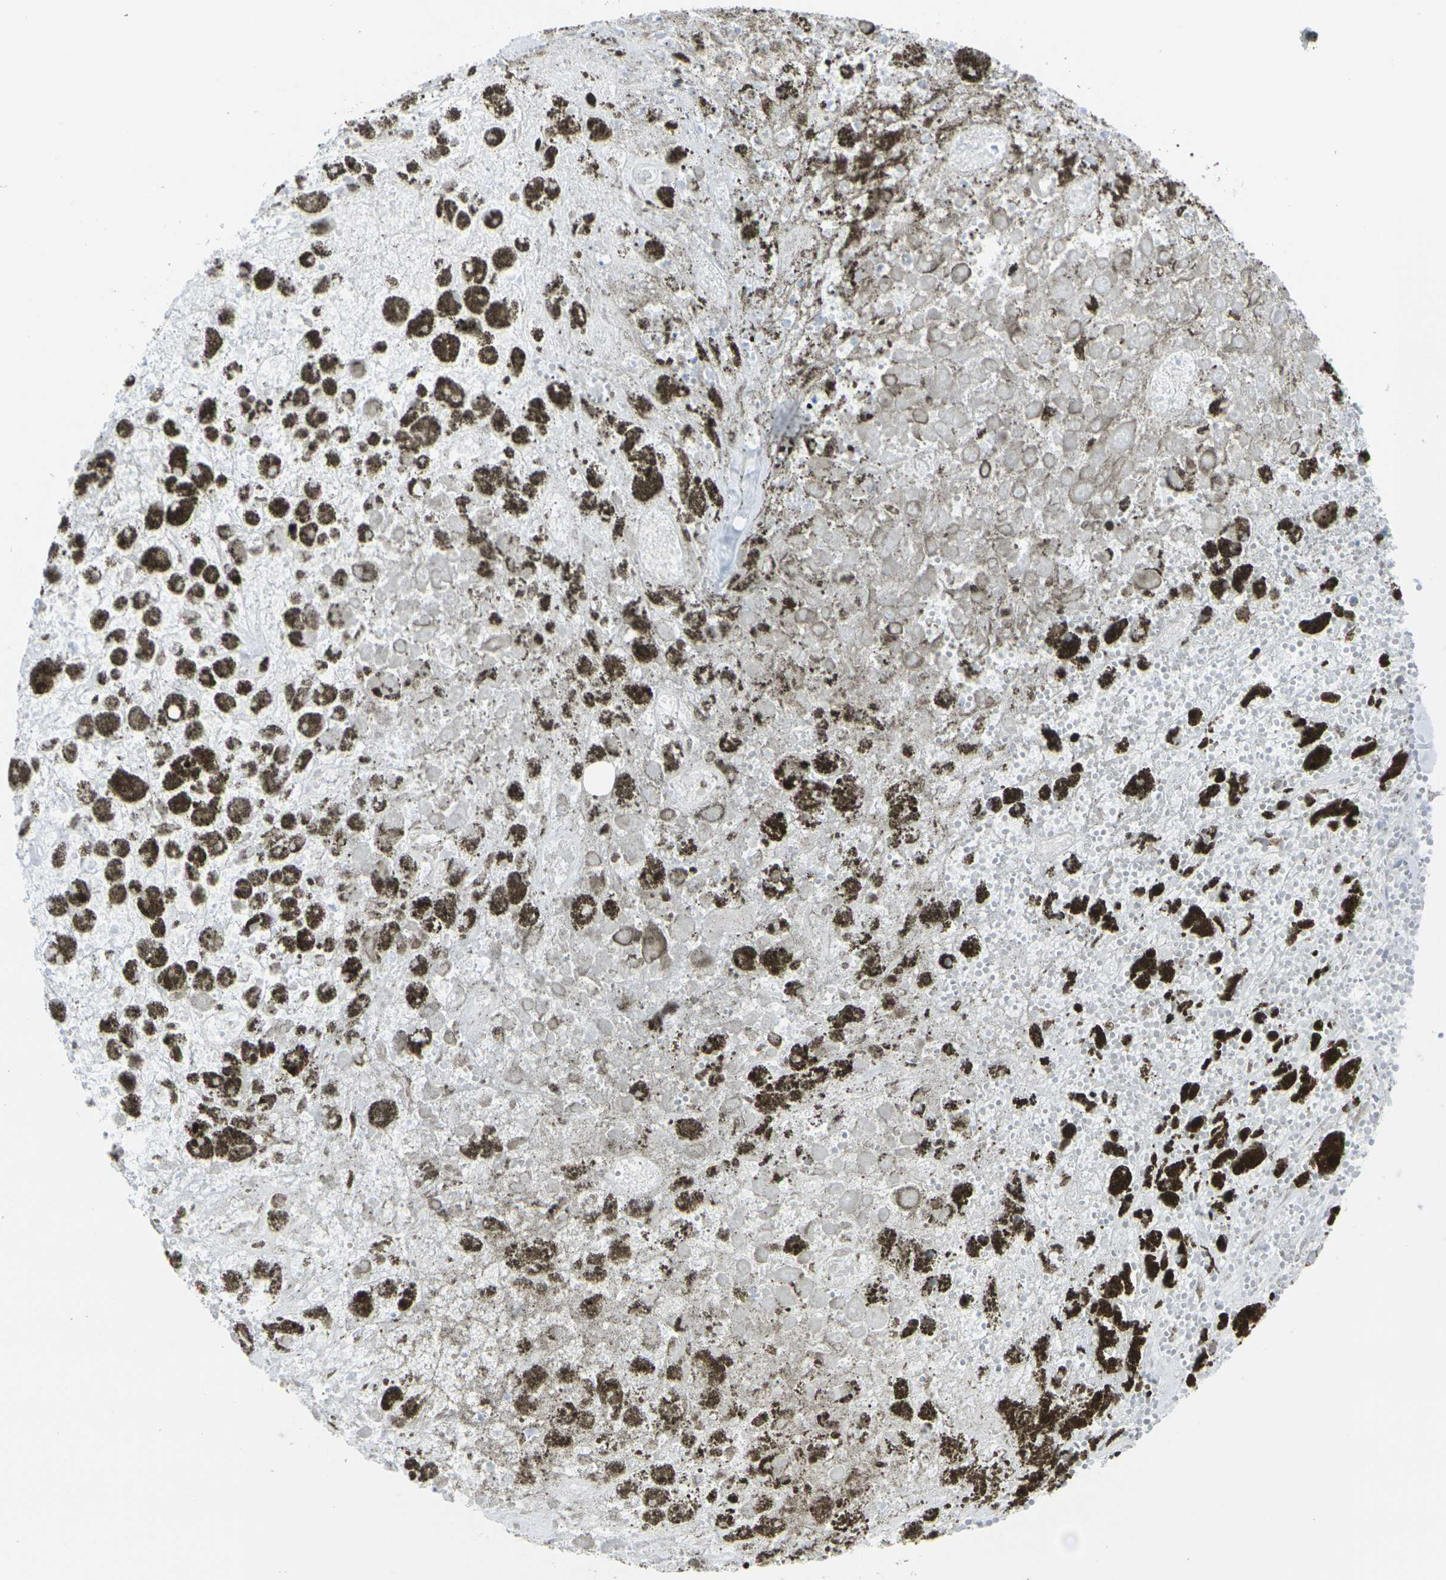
{"staining": {"intensity": "negative", "quantity": "none", "location": "none"}, "tissue": "melanoma", "cell_type": "Tumor cells", "image_type": "cancer", "snomed": [{"axis": "morphology", "description": "Malignant melanoma, Metastatic site"}, {"axis": "topography", "description": "Lymph node"}], "caption": "IHC of human malignant melanoma (metastatic site) shows no expression in tumor cells.", "gene": "CDH11", "patient": {"sex": "male", "age": 59}}